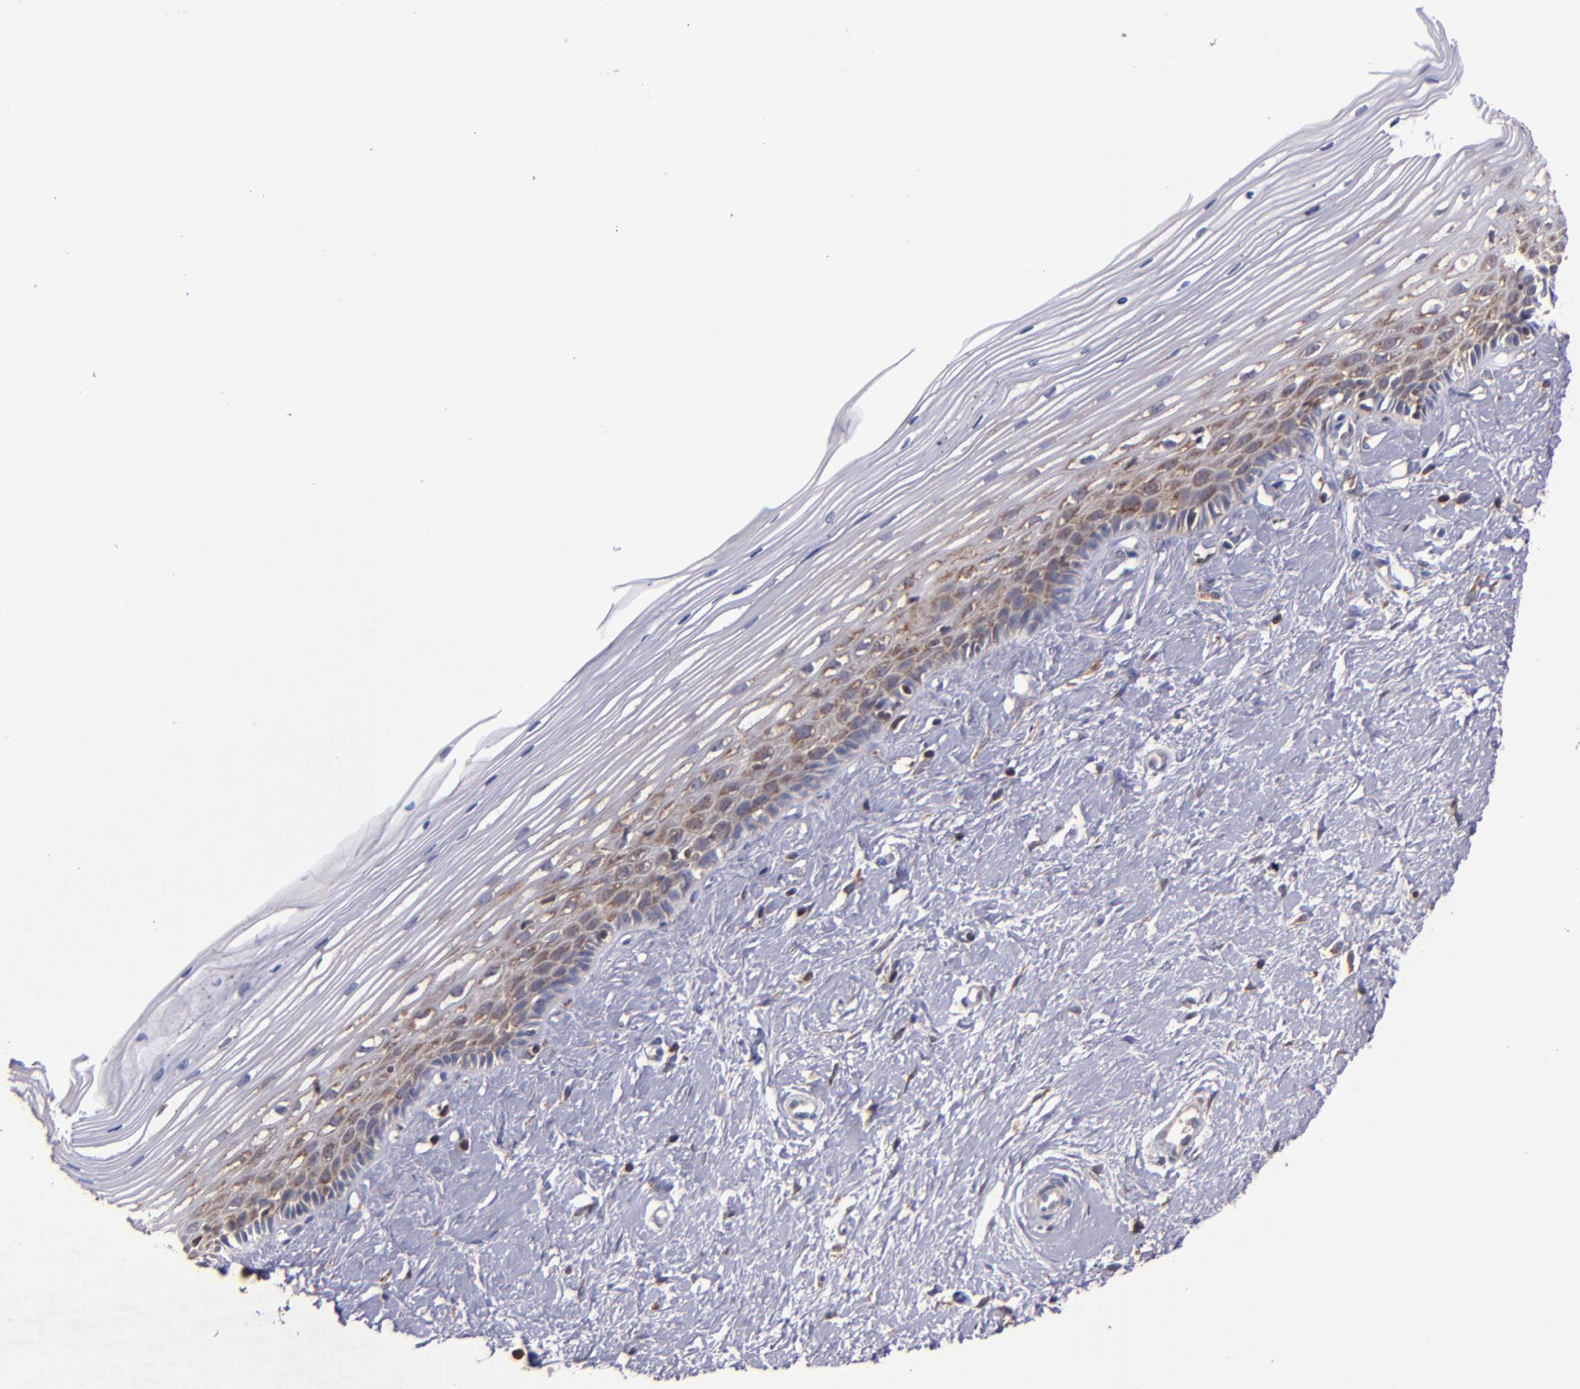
{"staining": {"intensity": "moderate", "quantity": ">75%", "location": "cytoplasmic/membranous"}, "tissue": "cervix", "cell_type": "Glandular cells", "image_type": "normal", "snomed": [{"axis": "morphology", "description": "Normal tissue, NOS"}, {"axis": "topography", "description": "Cervix"}], "caption": "A brown stain shows moderate cytoplasmic/membranous staining of a protein in glandular cells of benign human cervix. The staining was performed using DAB (3,3'-diaminobenzidine) to visualize the protein expression in brown, while the nuclei were stained in blue with hematoxylin (Magnification: 20x).", "gene": "EIF4ENIF1", "patient": {"sex": "female", "age": 40}}